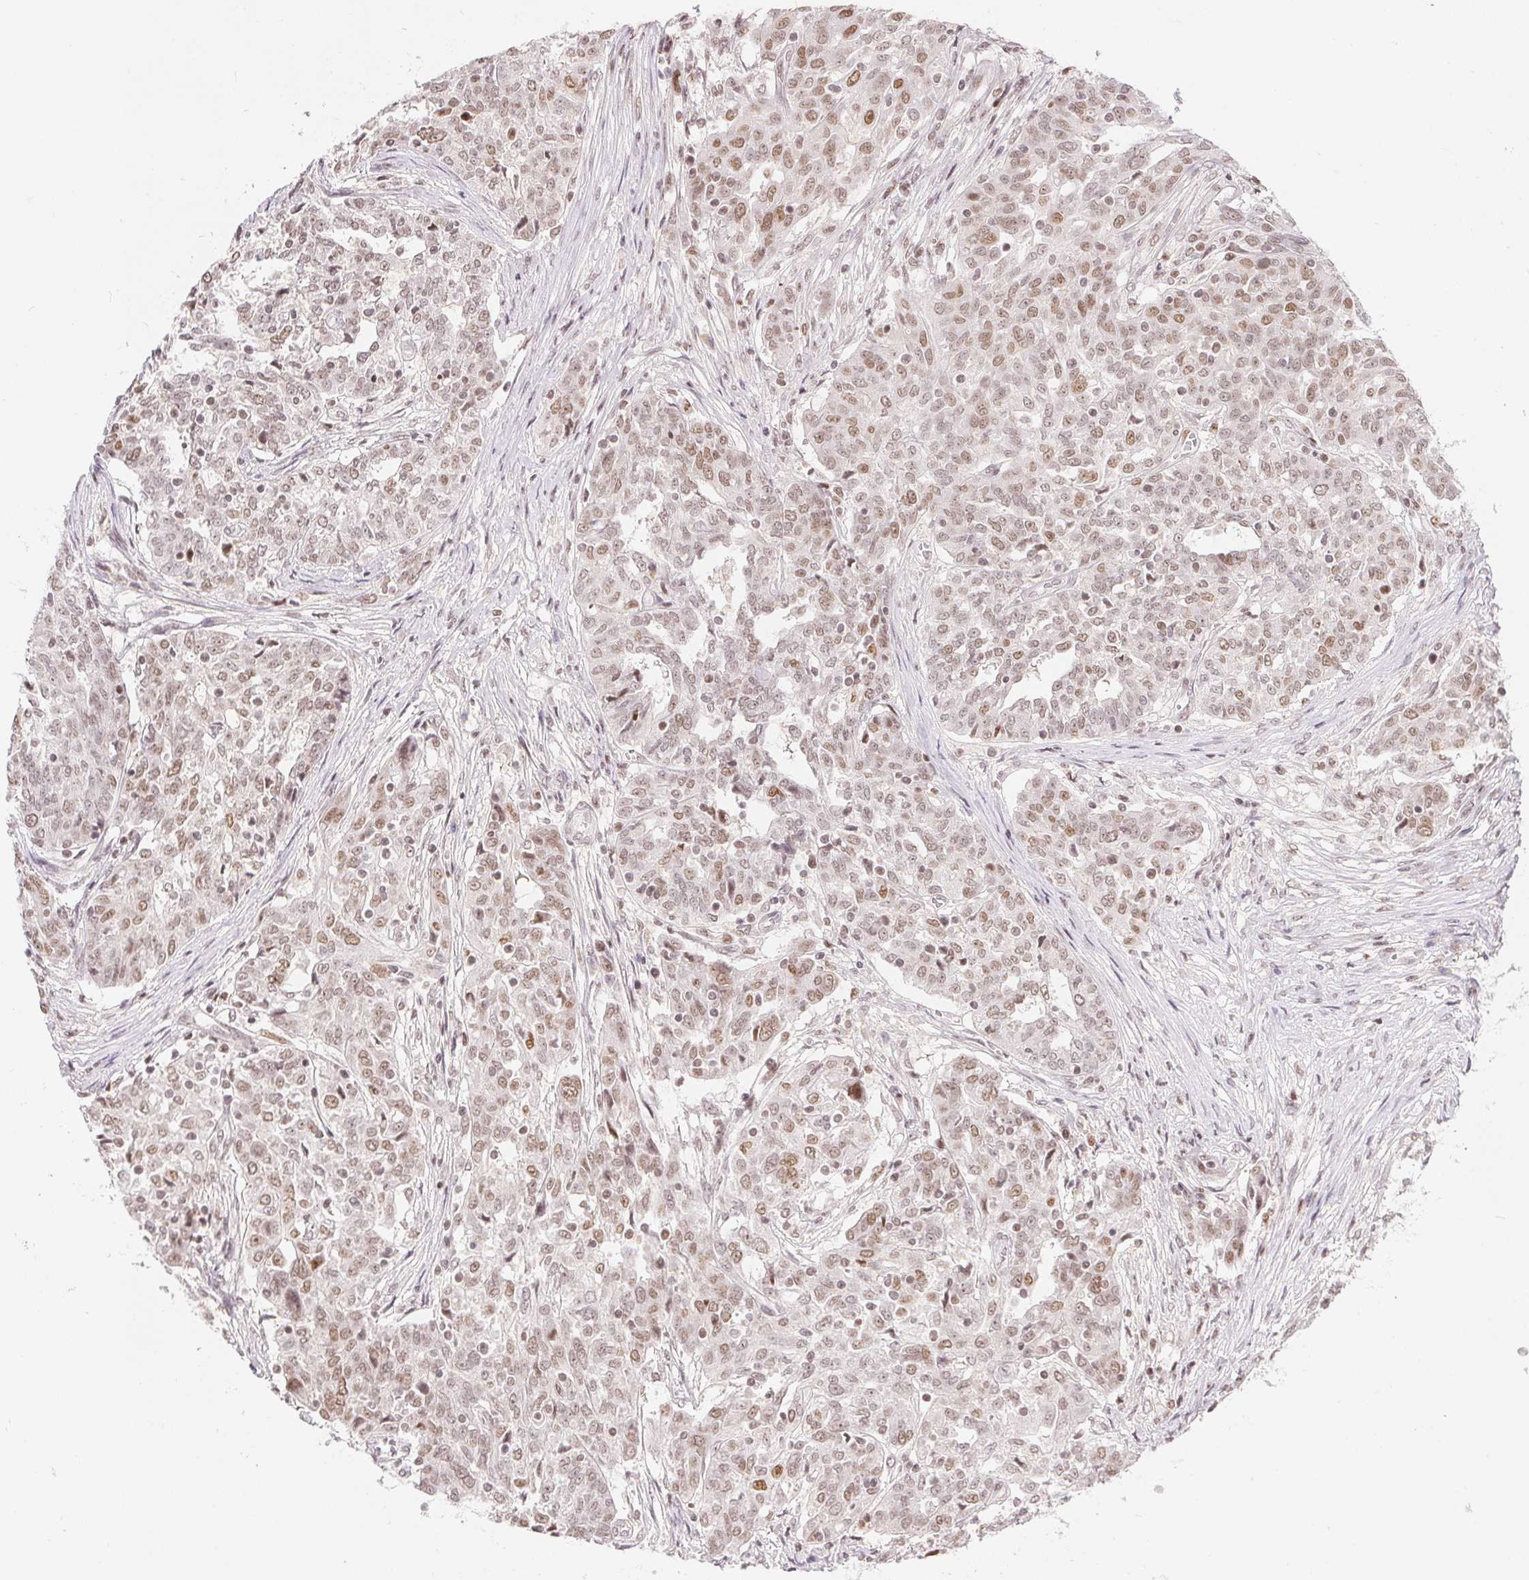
{"staining": {"intensity": "weak", "quantity": "25%-75%", "location": "nuclear"}, "tissue": "ovarian cancer", "cell_type": "Tumor cells", "image_type": "cancer", "snomed": [{"axis": "morphology", "description": "Cystadenocarcinoma, serous, NOS"}, {"axis": "topography", "description": "Ovary"}], "caption": "Protein analysis of serous cystadenocarcinoma (ovarian) tissue exhibits weak nuclear staining in about 25%-75% of tumor cells. (Stains: DAB in brown, nuclei in blue, Microscopy: brightfield microscopy at high magnification).", "gene": "DEK", "patient": {"sex": "female", "age": 67}}